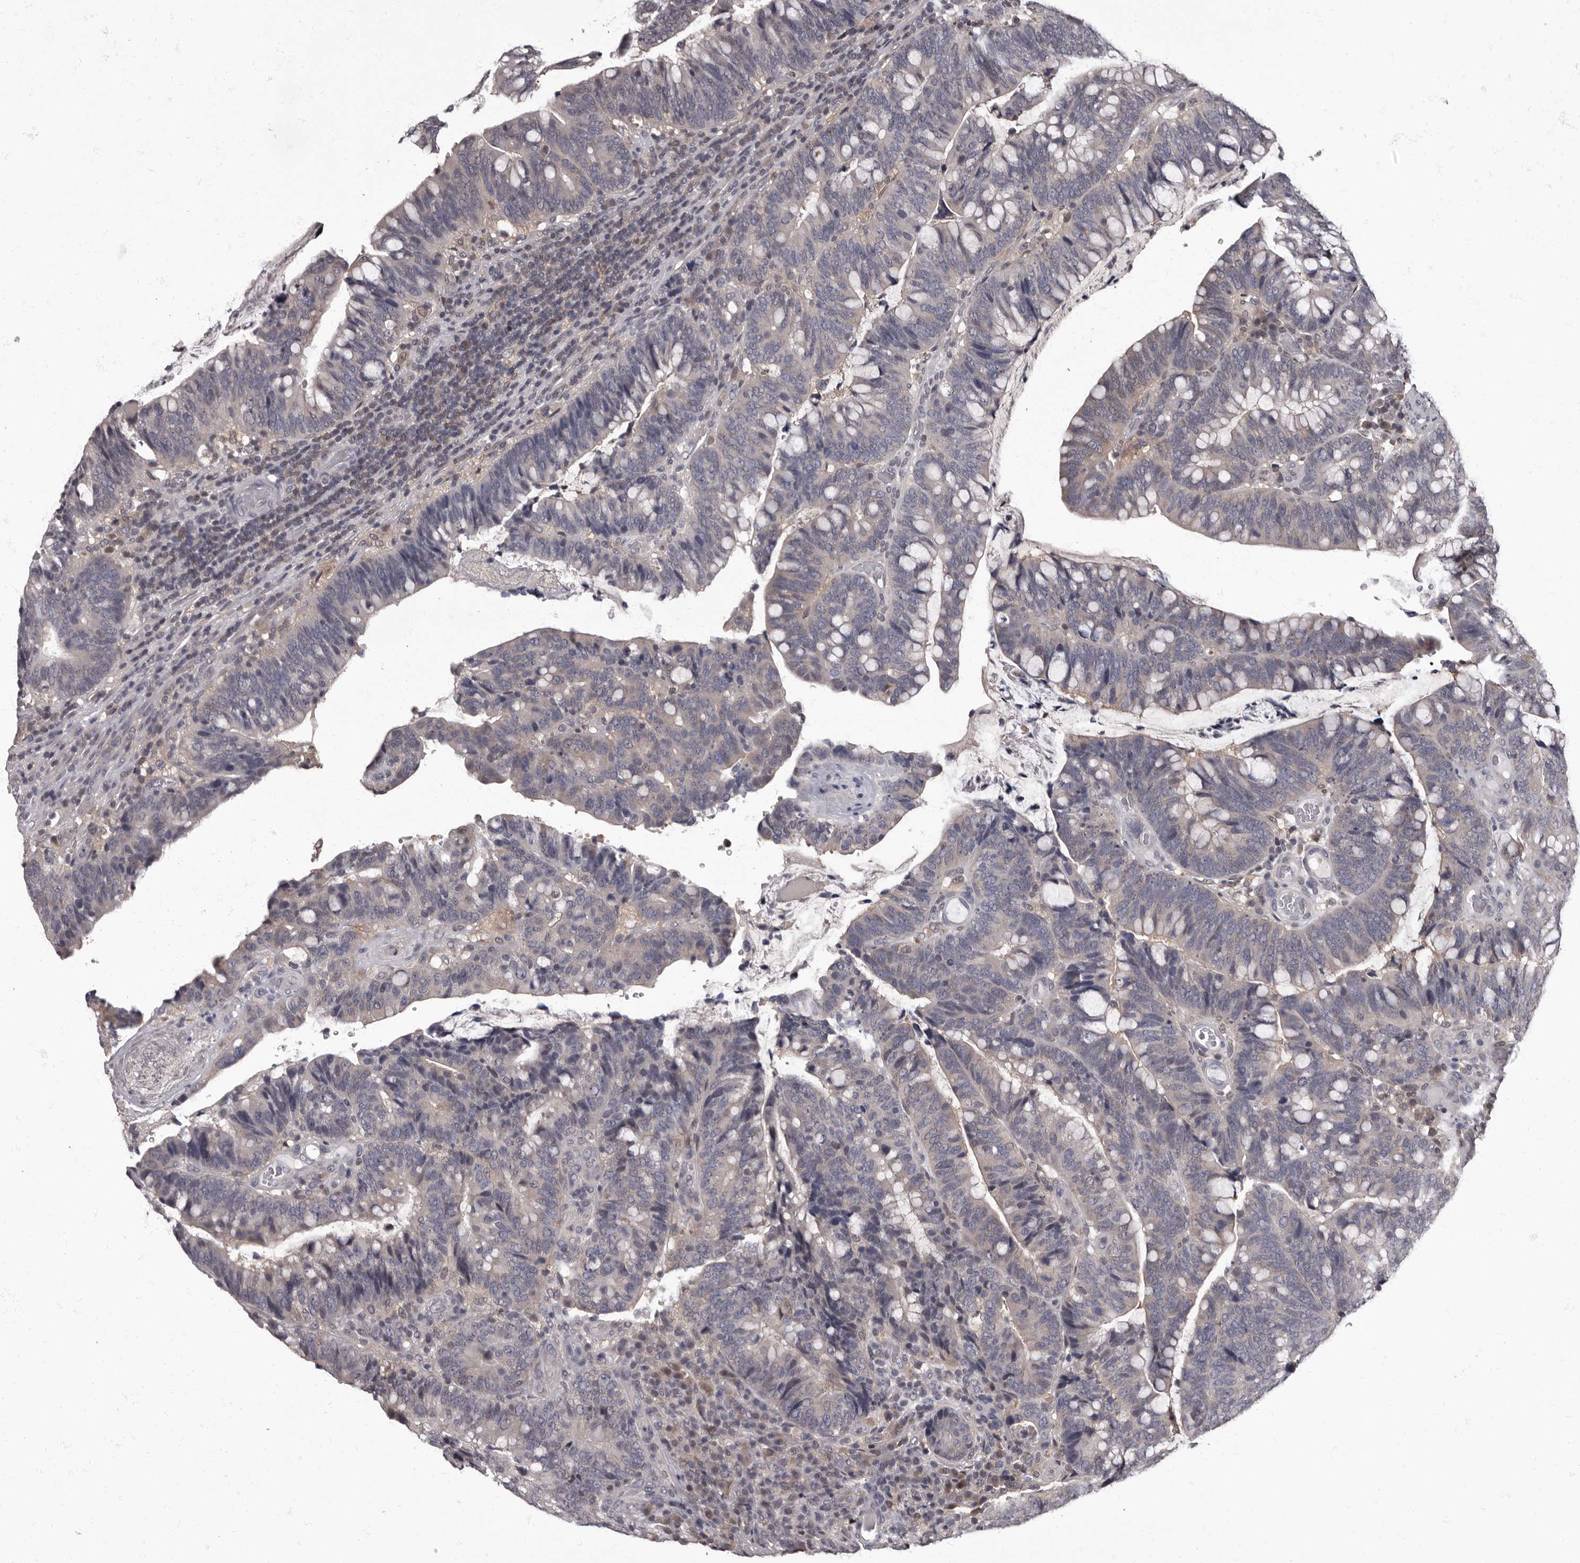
{"staining": {"intensity": "weak", "quantity": "<25%", "location": "cytoplasmic/membranous"}, "tissue": "colorectal cancer", "cell_type": "Tumor cells", "image_type": "cancer", "snomed": [{"axis": "morphology", "description": "Adenocarcinoma, NOS"}, {"axis": "topography", "description": "Colon"}], "caption": "Tumor cells are negative for protein expression in human colorectal cancer (adenocarcinoma).", "gene": "C1orf50", "patient": {"sex": "female", "age": 66}}